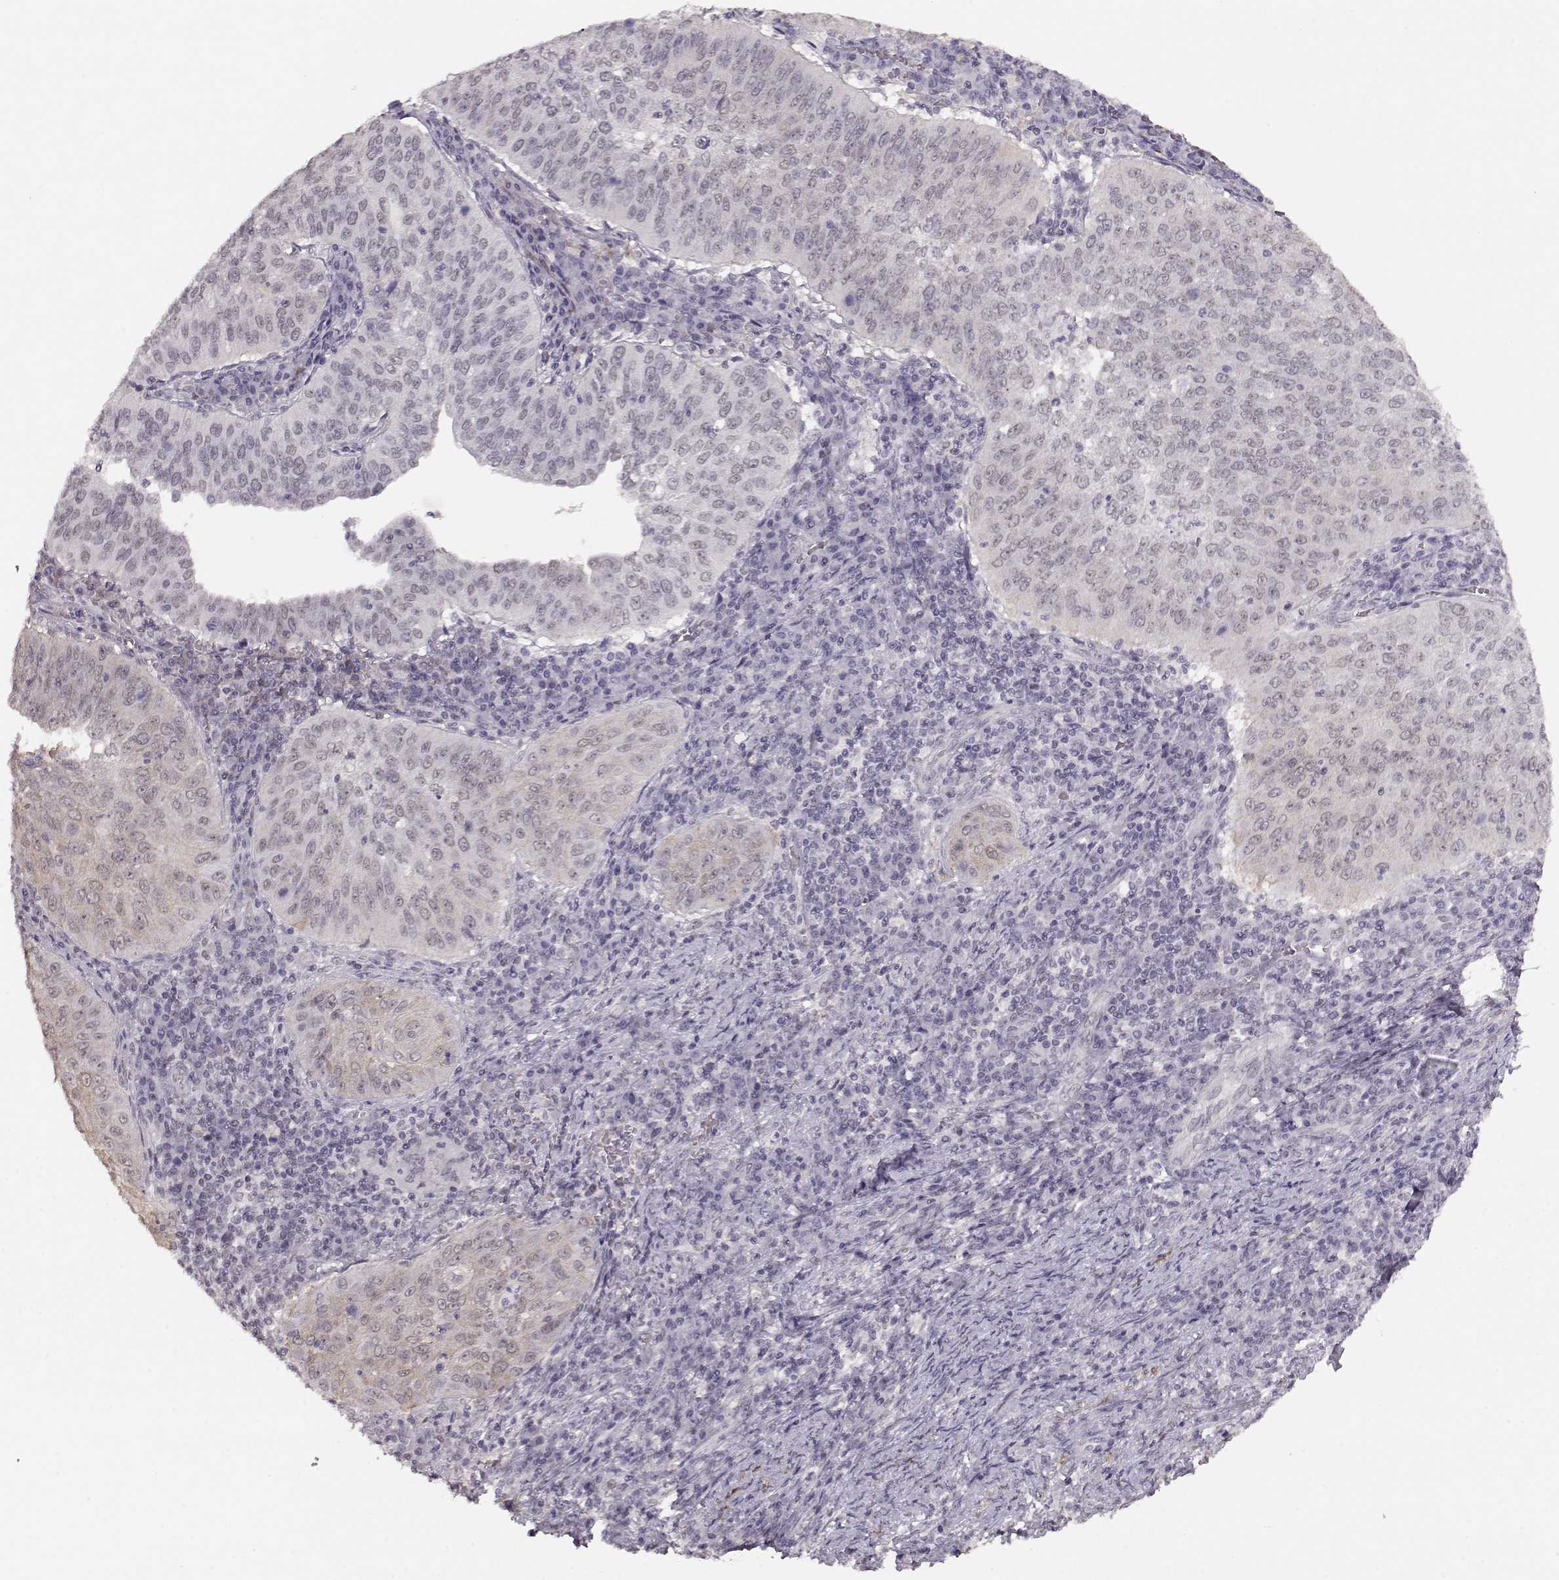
{"staining": {"intensity": "negative", "quantity": "none", "location": "none"}, "tissue": "cervical cancer", "cell_type": "Tumor cells", "image_type": "cancer", "snomed": [{"axis": "morphology", "description": "Squamous cell carcinoma, NOS"}, {"axis": "topography", "description": "Cervix"}], "caption": "Immunohistochemical staining of human cervical squamous cell carcinoma exhibits no significant staining in tumor cells.", "gene": "PCP4", "patient": {"sex": "female", "age": 39}}